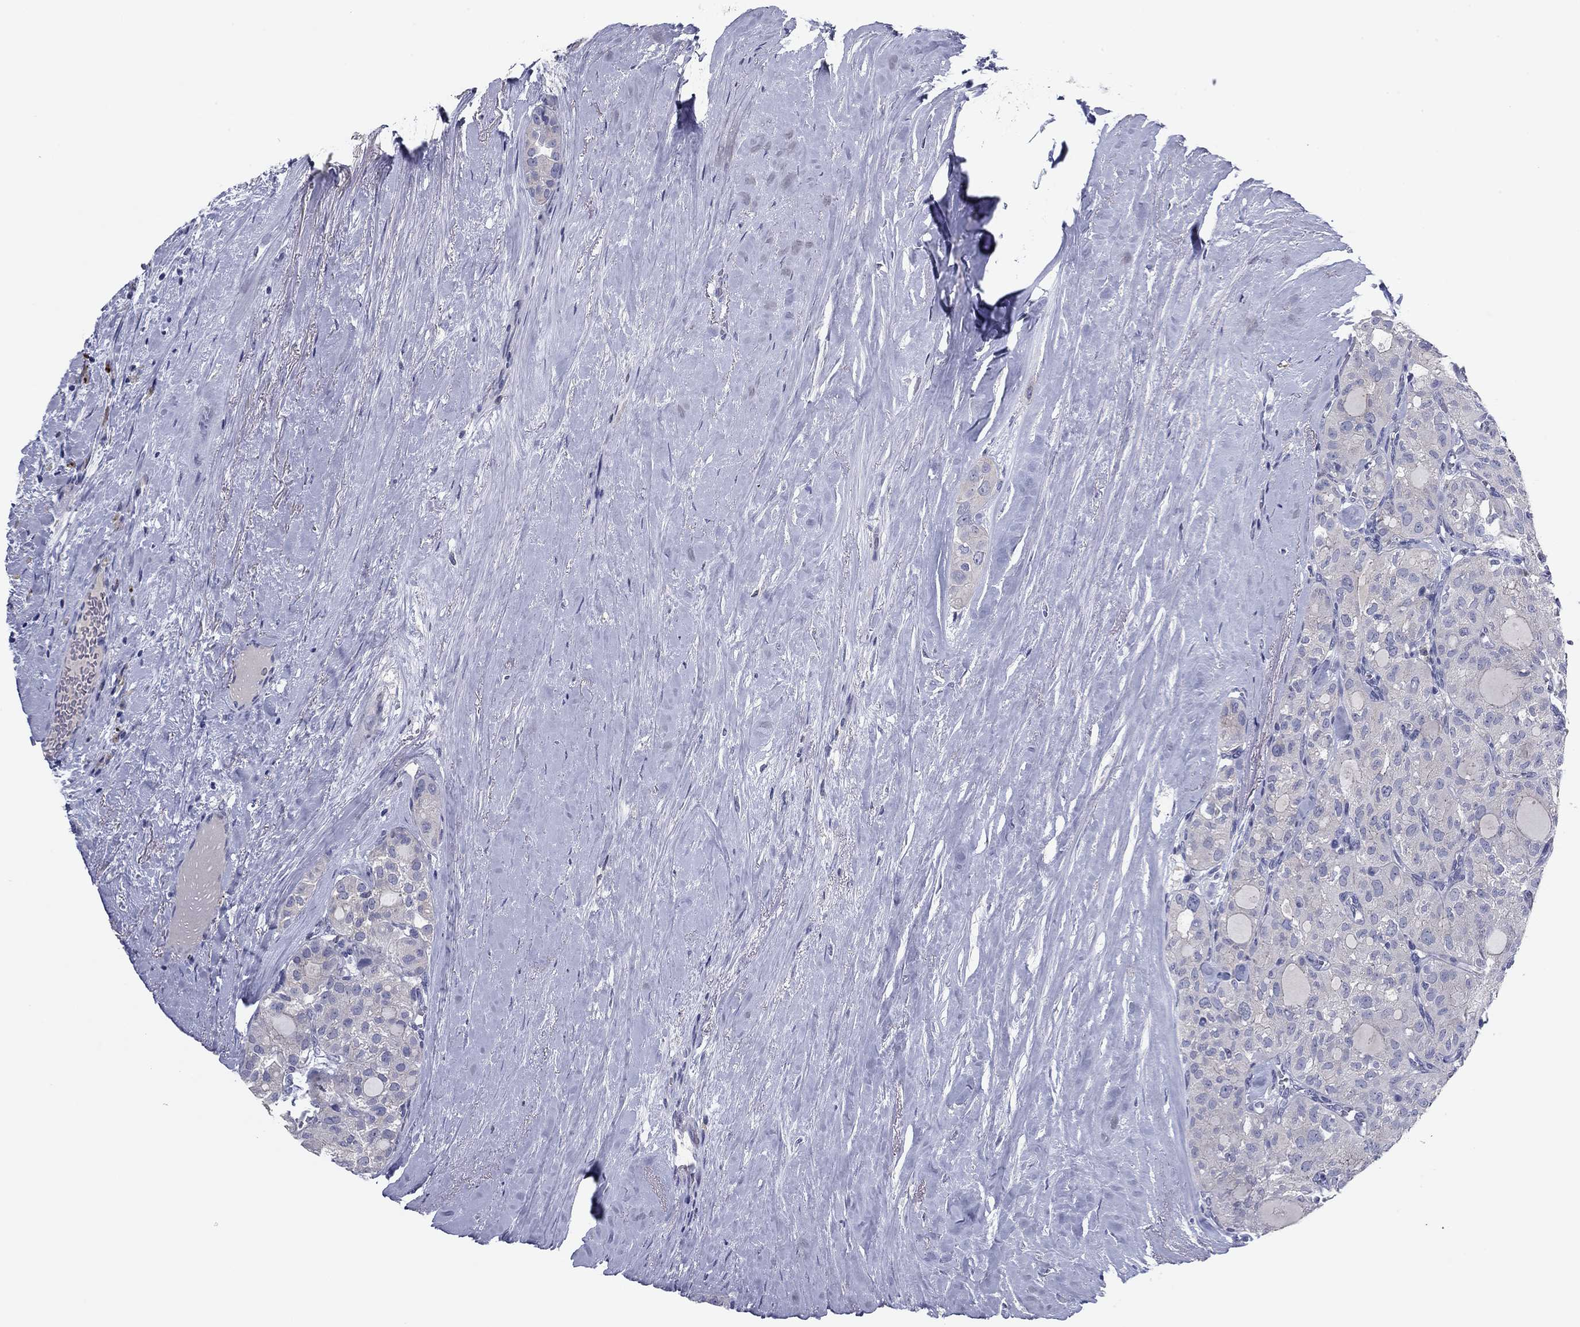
{"staining": {"intensity": "negative", "quantity": "none", "location": "none"}, "tissue": "thyroid cancer", "cell_type": "Tumor cells", "image_type": "cancer", "snomed": [{"axis": "morphology", "description": "Follicular adenoma carcinoma, NOS"}, {"axis": "topography", "description": "Thyroid gland"}], "caption": "Tumor cells are negative for brown protein staining in follicular adenoma carcinoma (thyroid).", "gene": "CNTNAP4", "patient": {"sex": "male", "age": 75}}